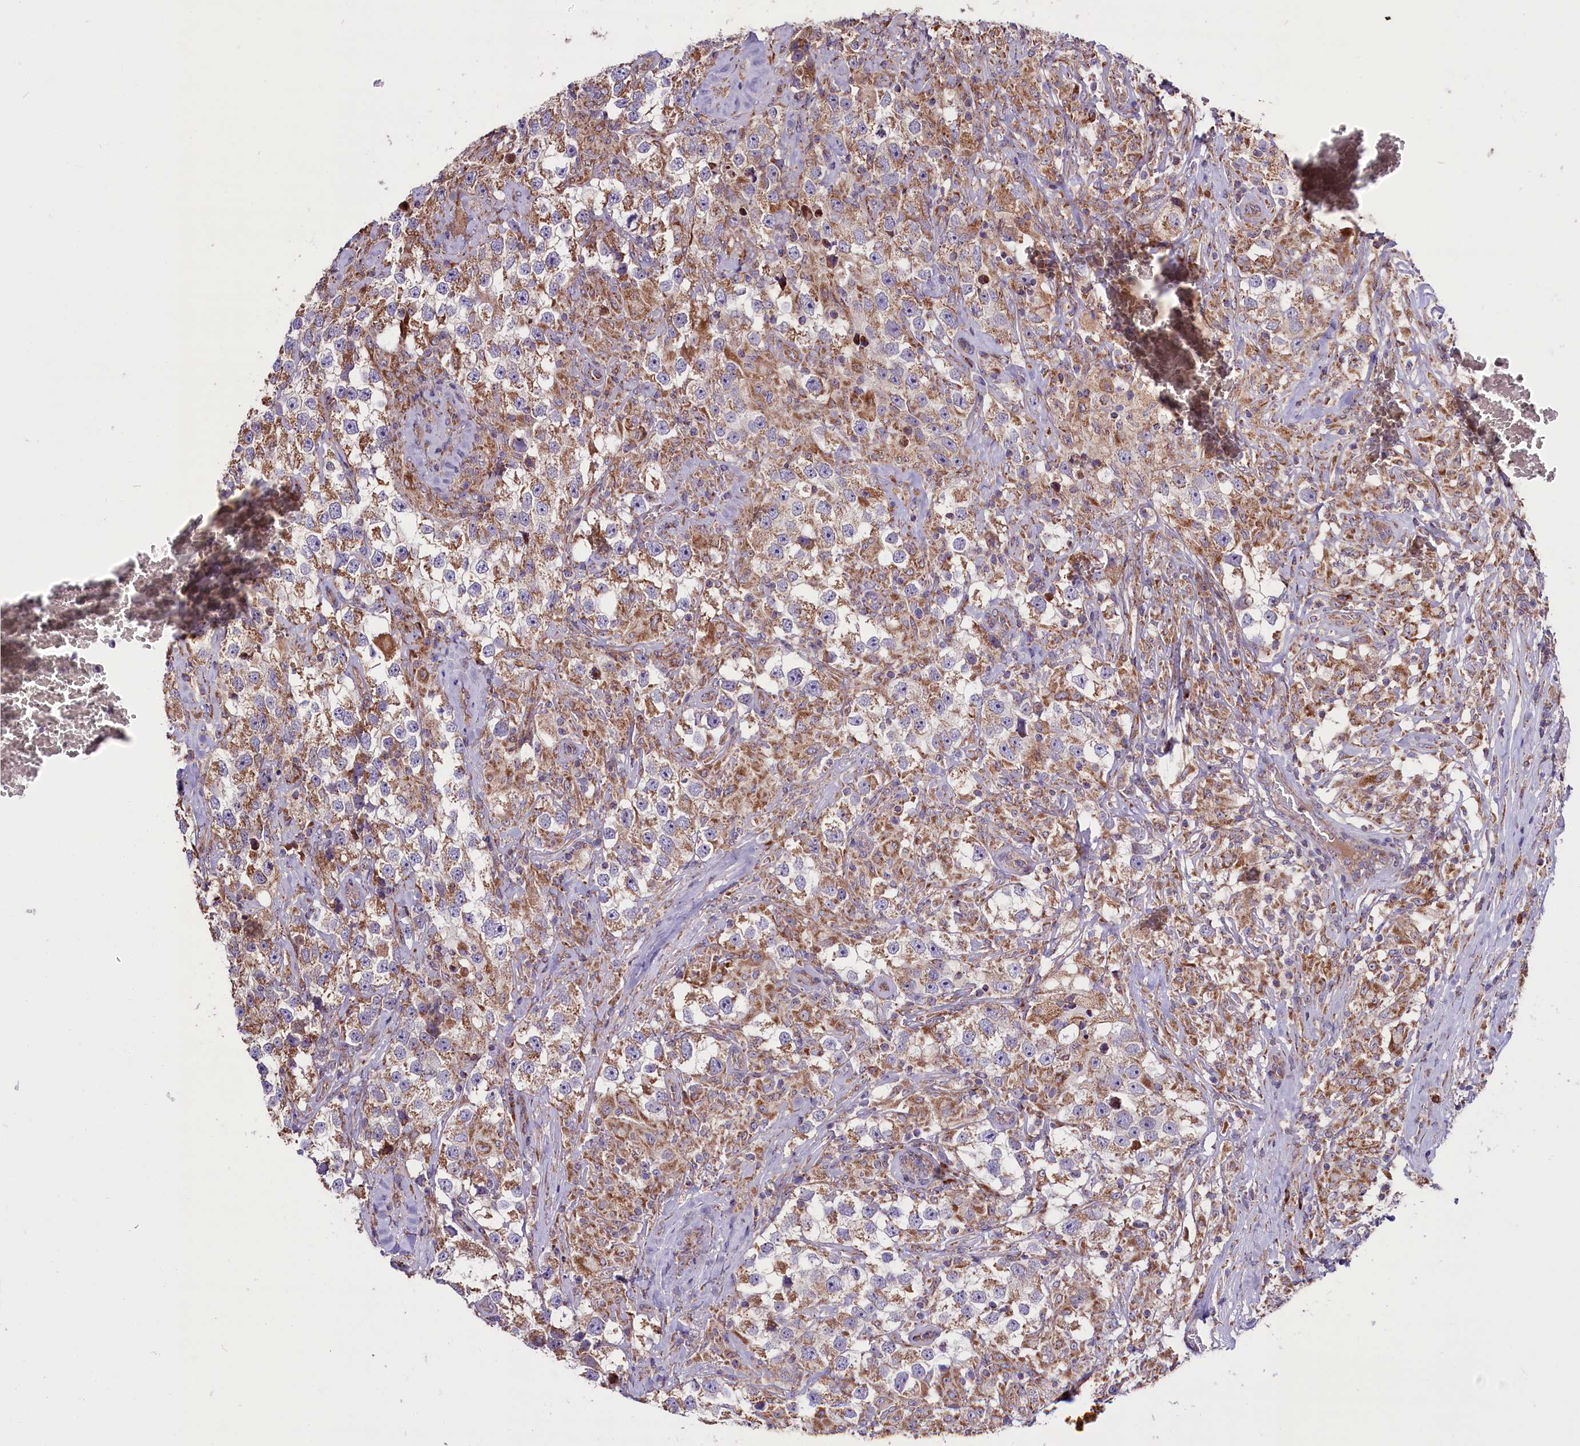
{"staining": {"intensity": "moderate", "quantity": ">75%", "location": "cytoplasmic/membranous"}, "tissue": "testis cancer", "cell_type": "Tumor cells", "image_type": "cancer", "snomed": [{"axis": "morphology", "description": "Seminoma, NOS"}, {"axis": "topography", "description": "Testis"}], "caption": "Immunohistochemistry of human testis cancer (seminoma) displays medium levels of moderate cytoplasmic/membranous staining in approximately >75% of tumor cells.", "gene": "ZSWIM1", "patient": {"sex": "male", "age": 46}}